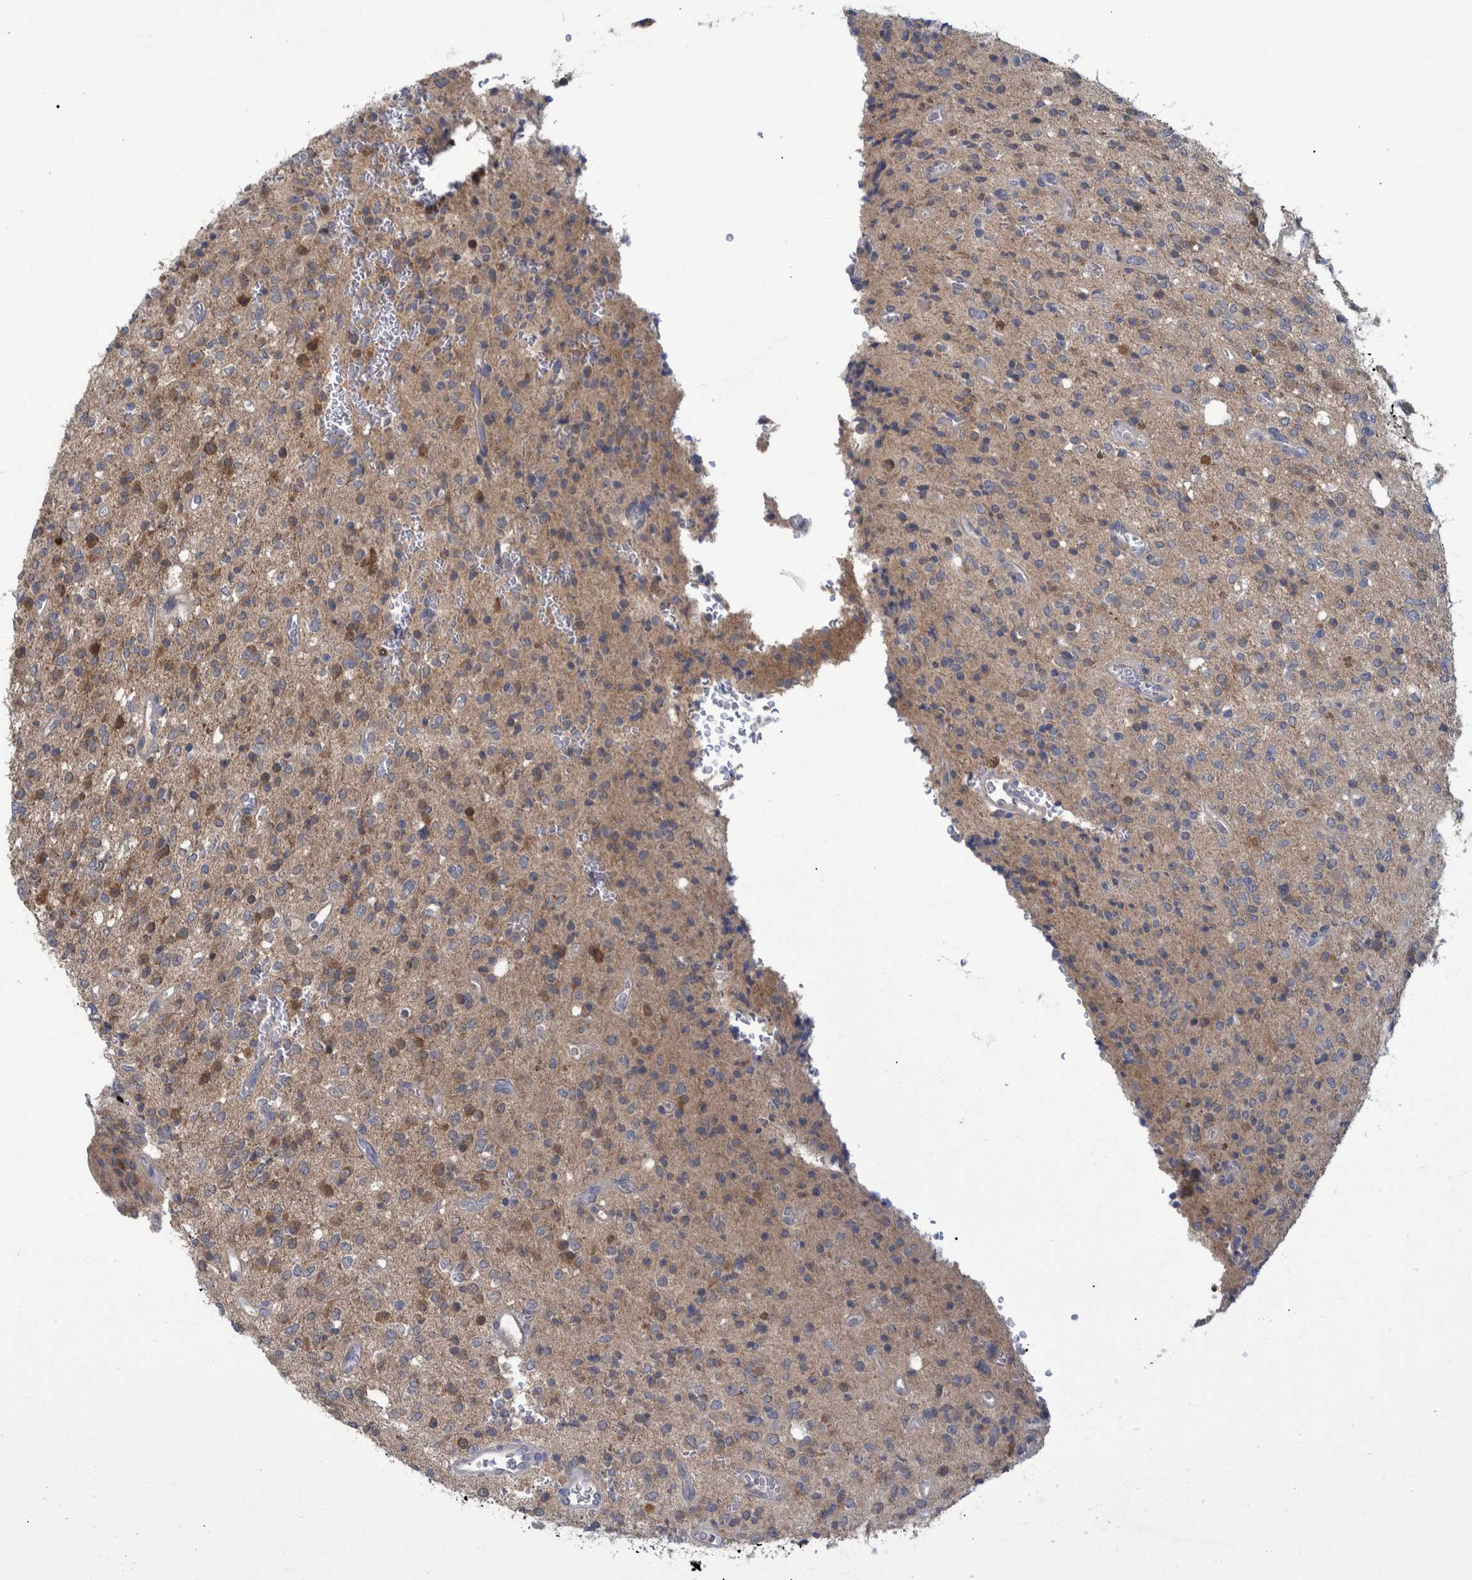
{"staining": {"intensity": "moderate", "quantity": "<25%", "location": "cytoplasmic/membranous"}, "tissue": "glioma", "cell_type": "Tumor cells", "image_type": "cancer", "snomed": [{"axis": "morphology", "description": "Glioma, malignant, High grade"}, {"axis": "topography", "description": "Brain"}], "caption": "Immunohistochemical staining of glioma reveals low levels of moderate cytoplasmic/membranous protein expression in about <25% of tumor cells.", "gene": "PCYT2", "patient": {"sex": "male", "age": 34}}